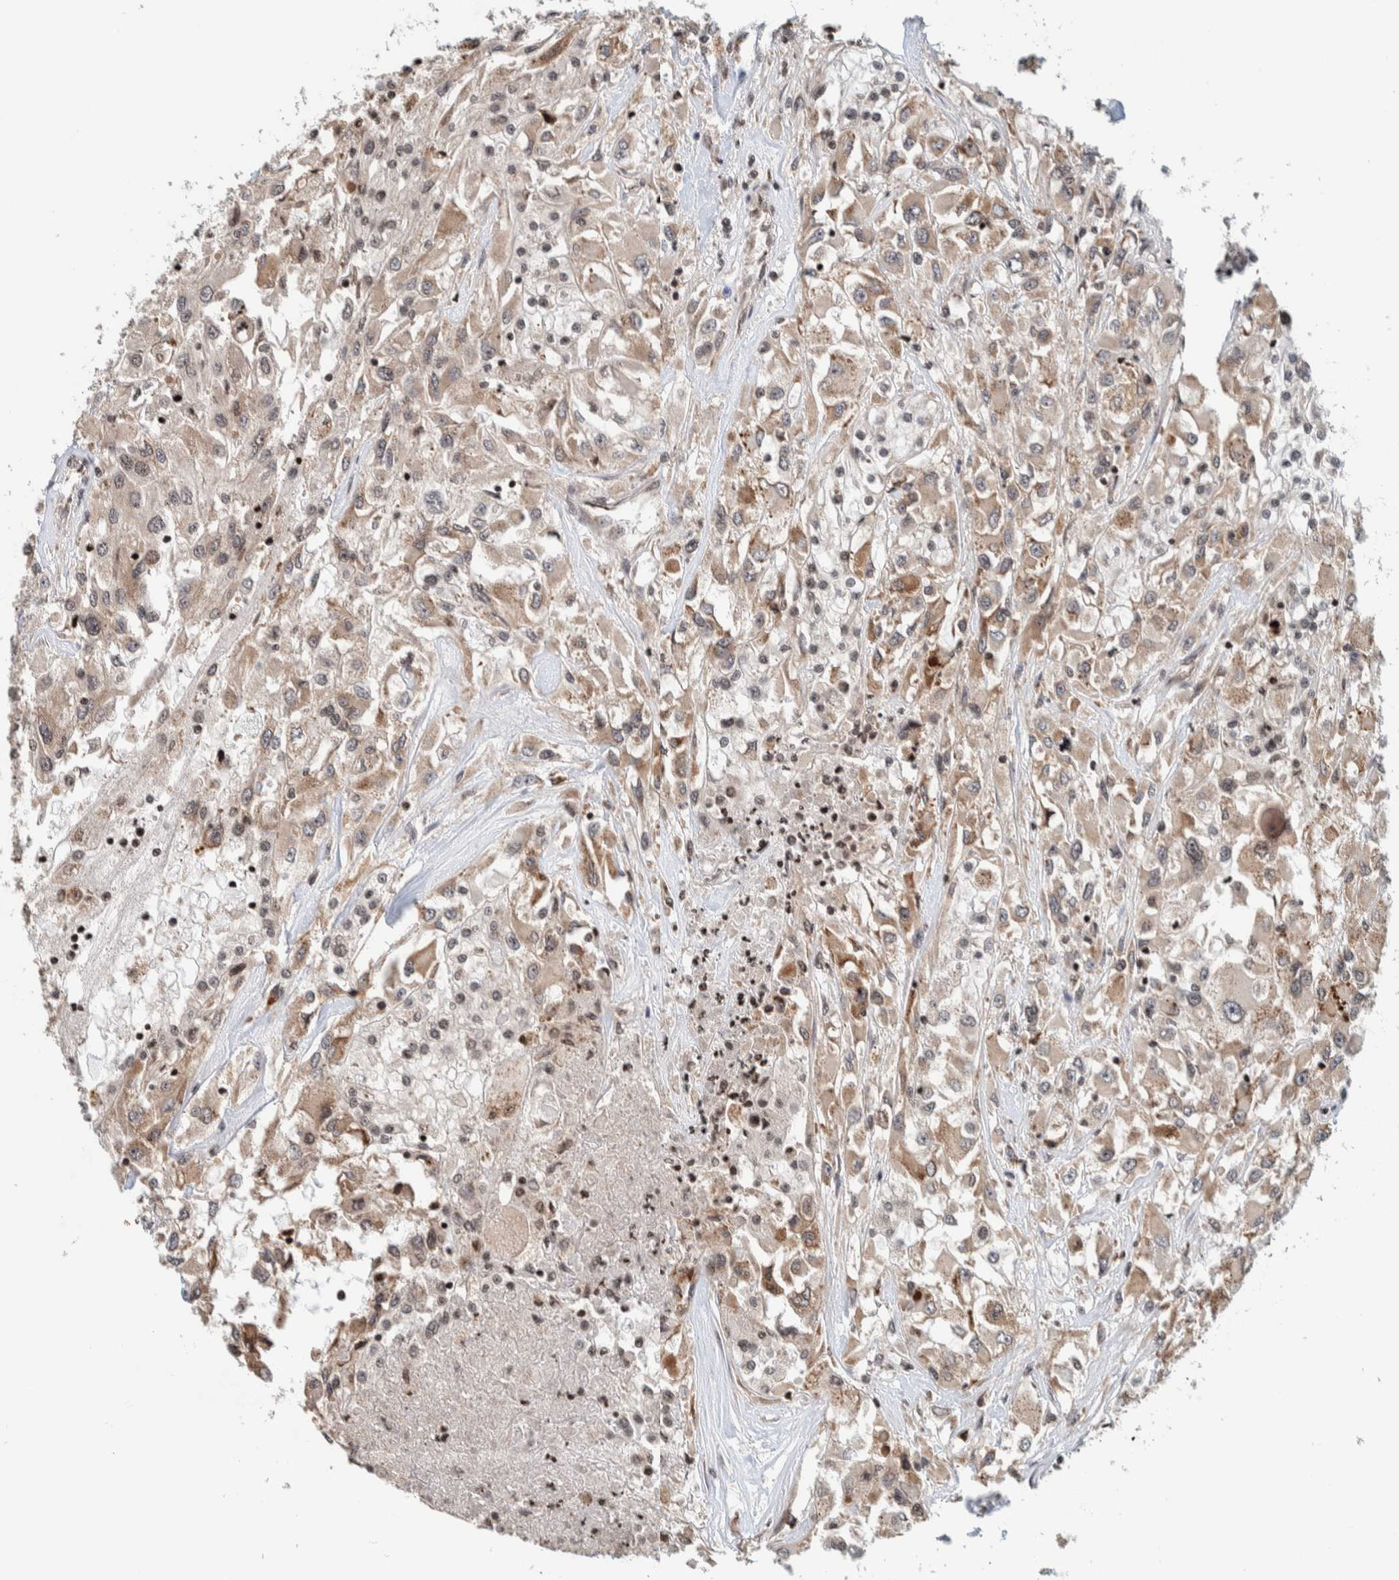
{"staining": {"intensity": "weak", "quantity": ">75%", "location": "cytoplasmic/membranous"}, "tissue": "renal cancer", "cell_type": "Tumor cells", "image_type": "cancer", "snomed": [{"axis": "morphology", "description": "Adenocarcinoma, NOS"}, {"axis": "topography", "description": "Kidney"}], "caption": "About >75% of tumor cells in renal cancer display weak cytoplasmic/membranous protein staining as visualized by brown immunohistochemical staining.", "gene": "CCDC182", "patient": {"sex": "female", "age": 52}}